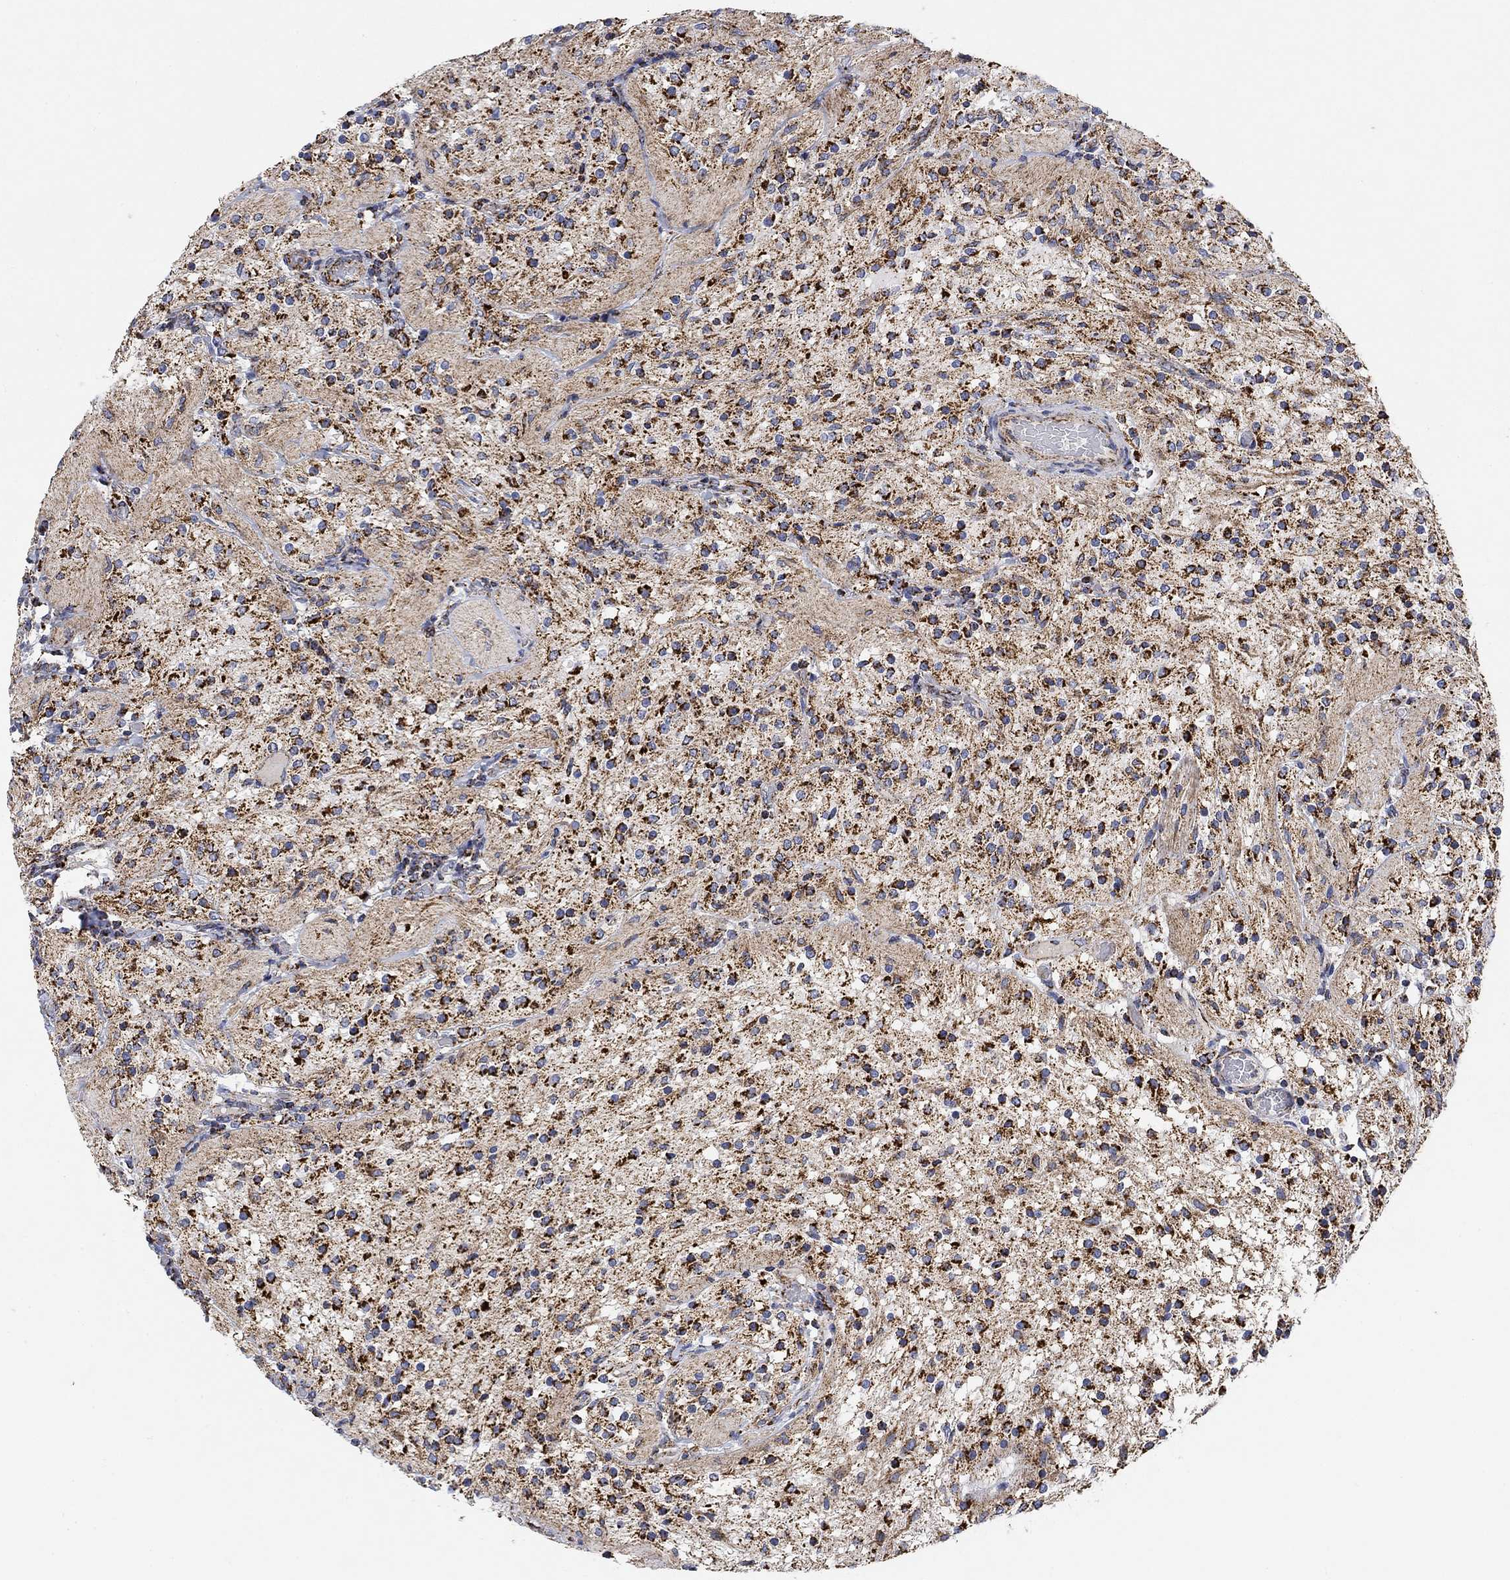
{"staining": {"intensity": "strong", "quantity": "25%-75%", "location": "cytoplasmic/membranous"}, "tissue": "glioma", "cell_type": "Tumor cells", "image_type": "cancer", "snomed": [{"axis": "morphology", "description": "Glioma, malignant, Low grade"}, {"axis": "topography", "description": "Brain"}], "caption": "DAB immunohistochemical staining of human glioma demonstrates strong cytoplasmic/membranous protein positivity in approximately 25%-75% of tumor cells. (Brightfield microscopy of DAB IHC at high magnification).", "gene": "NDUFS3", "patient": {"sex": "male", "age": 3}}